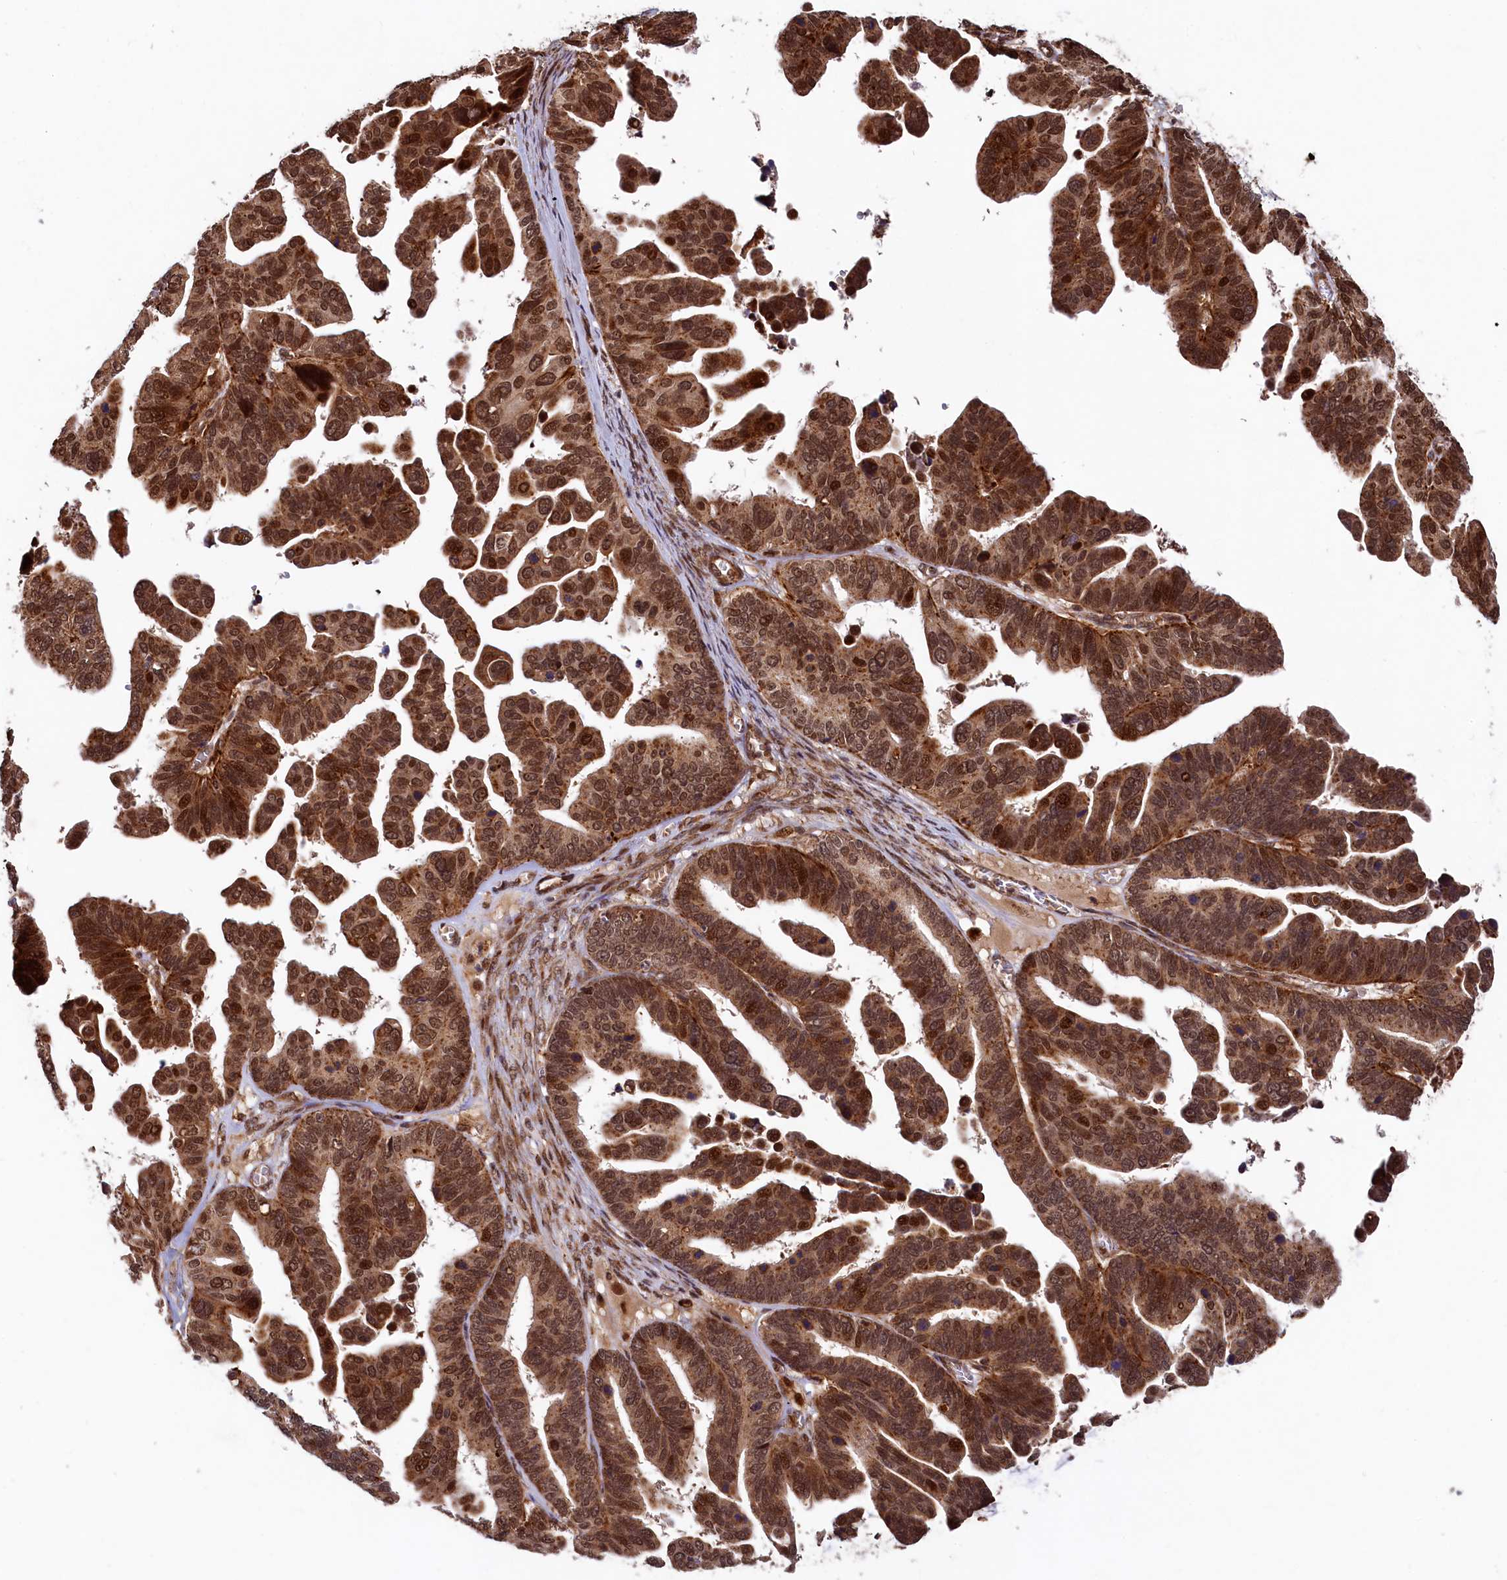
{"staining": {"intensity": "strong", "quantity": ">75%", "location": "cytoplasmic/membranous,nuclear"}, "tissue": "ovarian cancer", "cell_type": "Tumor cells", "image_type": "cancer", "snomed": [{"axis": "morphology", "description": "Cystadenocarcinoma, serous, NOS"}, {"axis": "topography", "description": "Ovary"}], "caption": "Immunohistochemical staining of human ovarian cancer reveals strong cytoplasmic/membranous and nuclear protein positivity in approximately >75% of tumor cells.", "gene": "TRIM23", "patient": {"sex": "female", "age": 56}}